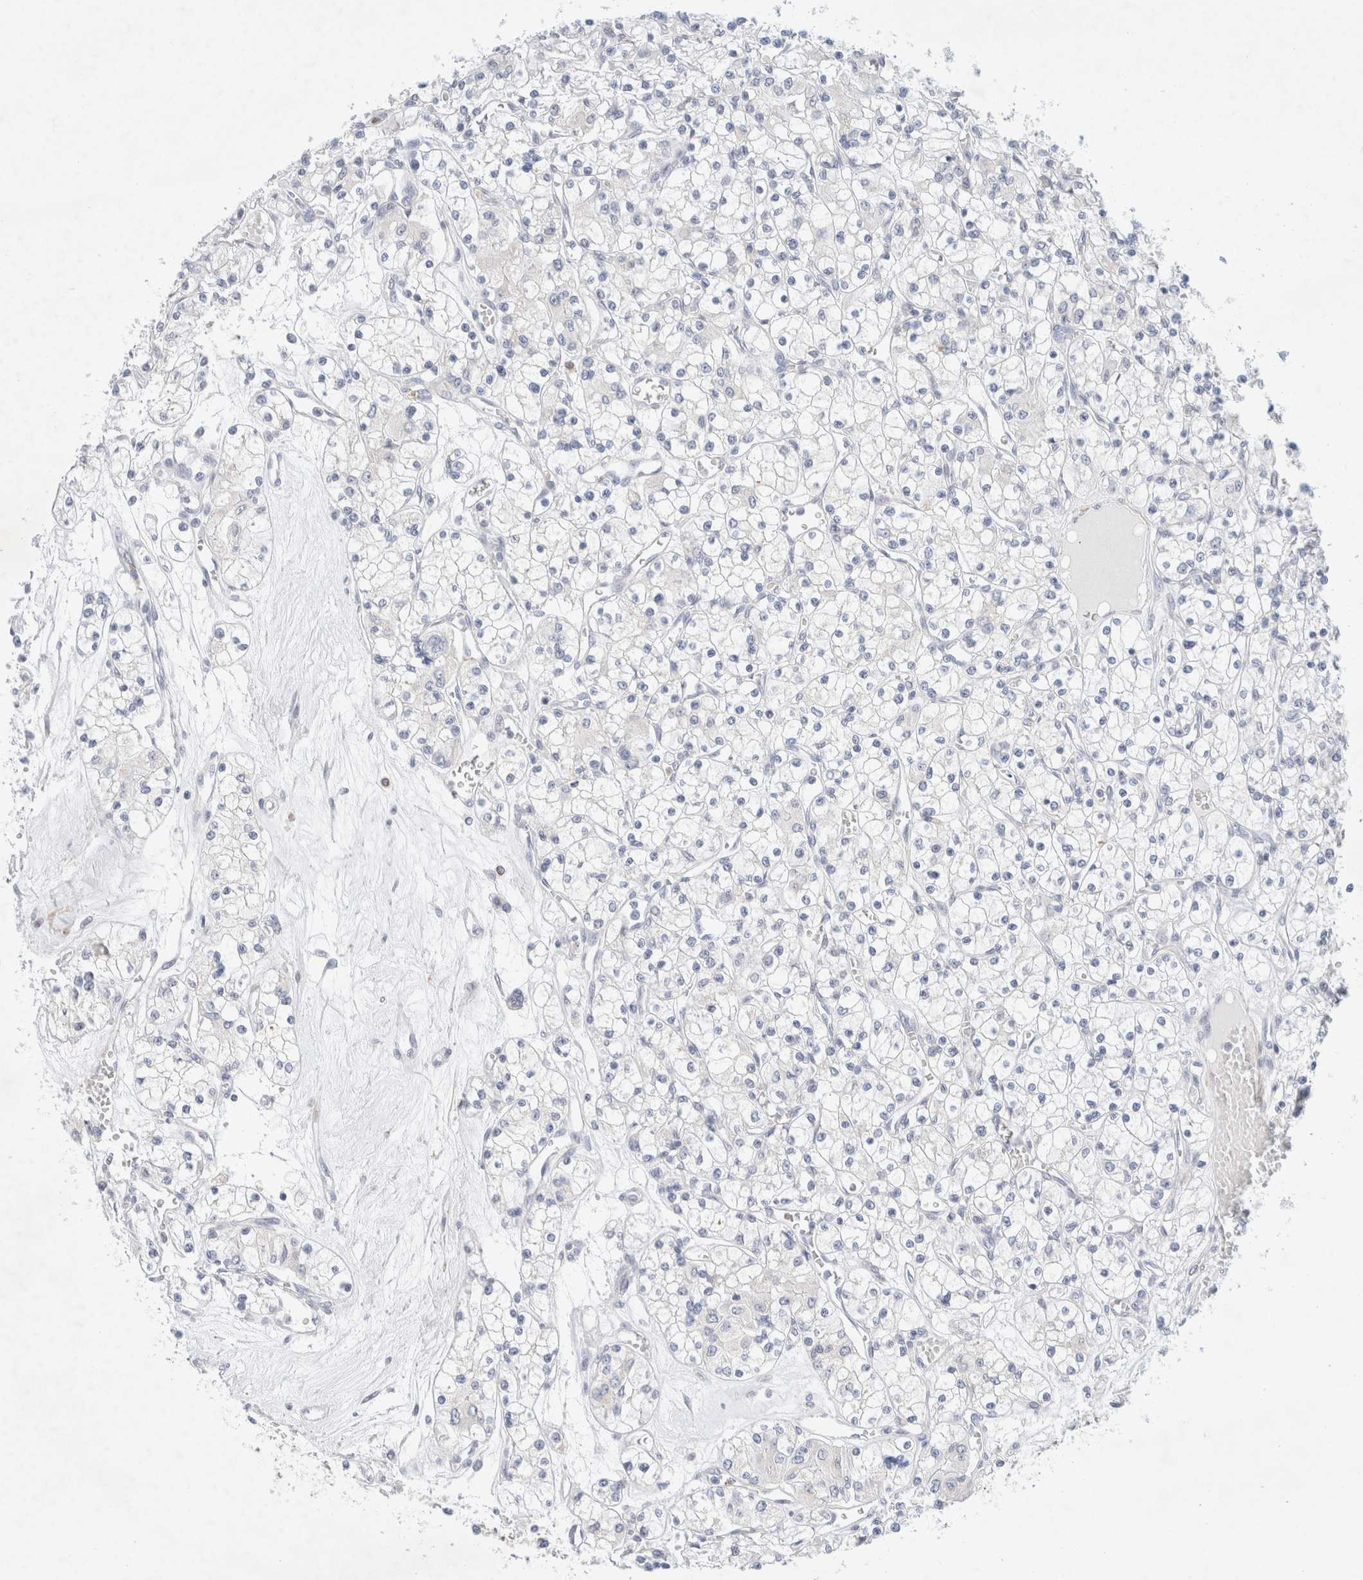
{"staining": {"intensity": "negative", "quantity": "none", "location": "none"}, "tissue": "renal cancer", "cell_type": "Tumor cells", "image_type": "cancer", "snomed": [{"axis": "morphology", "description": "Adenocarcinoma, NOS"}, {"axis": "topography", "description": "Kidney"}], "caption": "Immunohistochemistry (IHC) image of renal cancer stained for a protein (brown), which displays no expression in tumor cells.", "gene": "SLC25A48", "patient": {"sex": "female", "age": 59}}